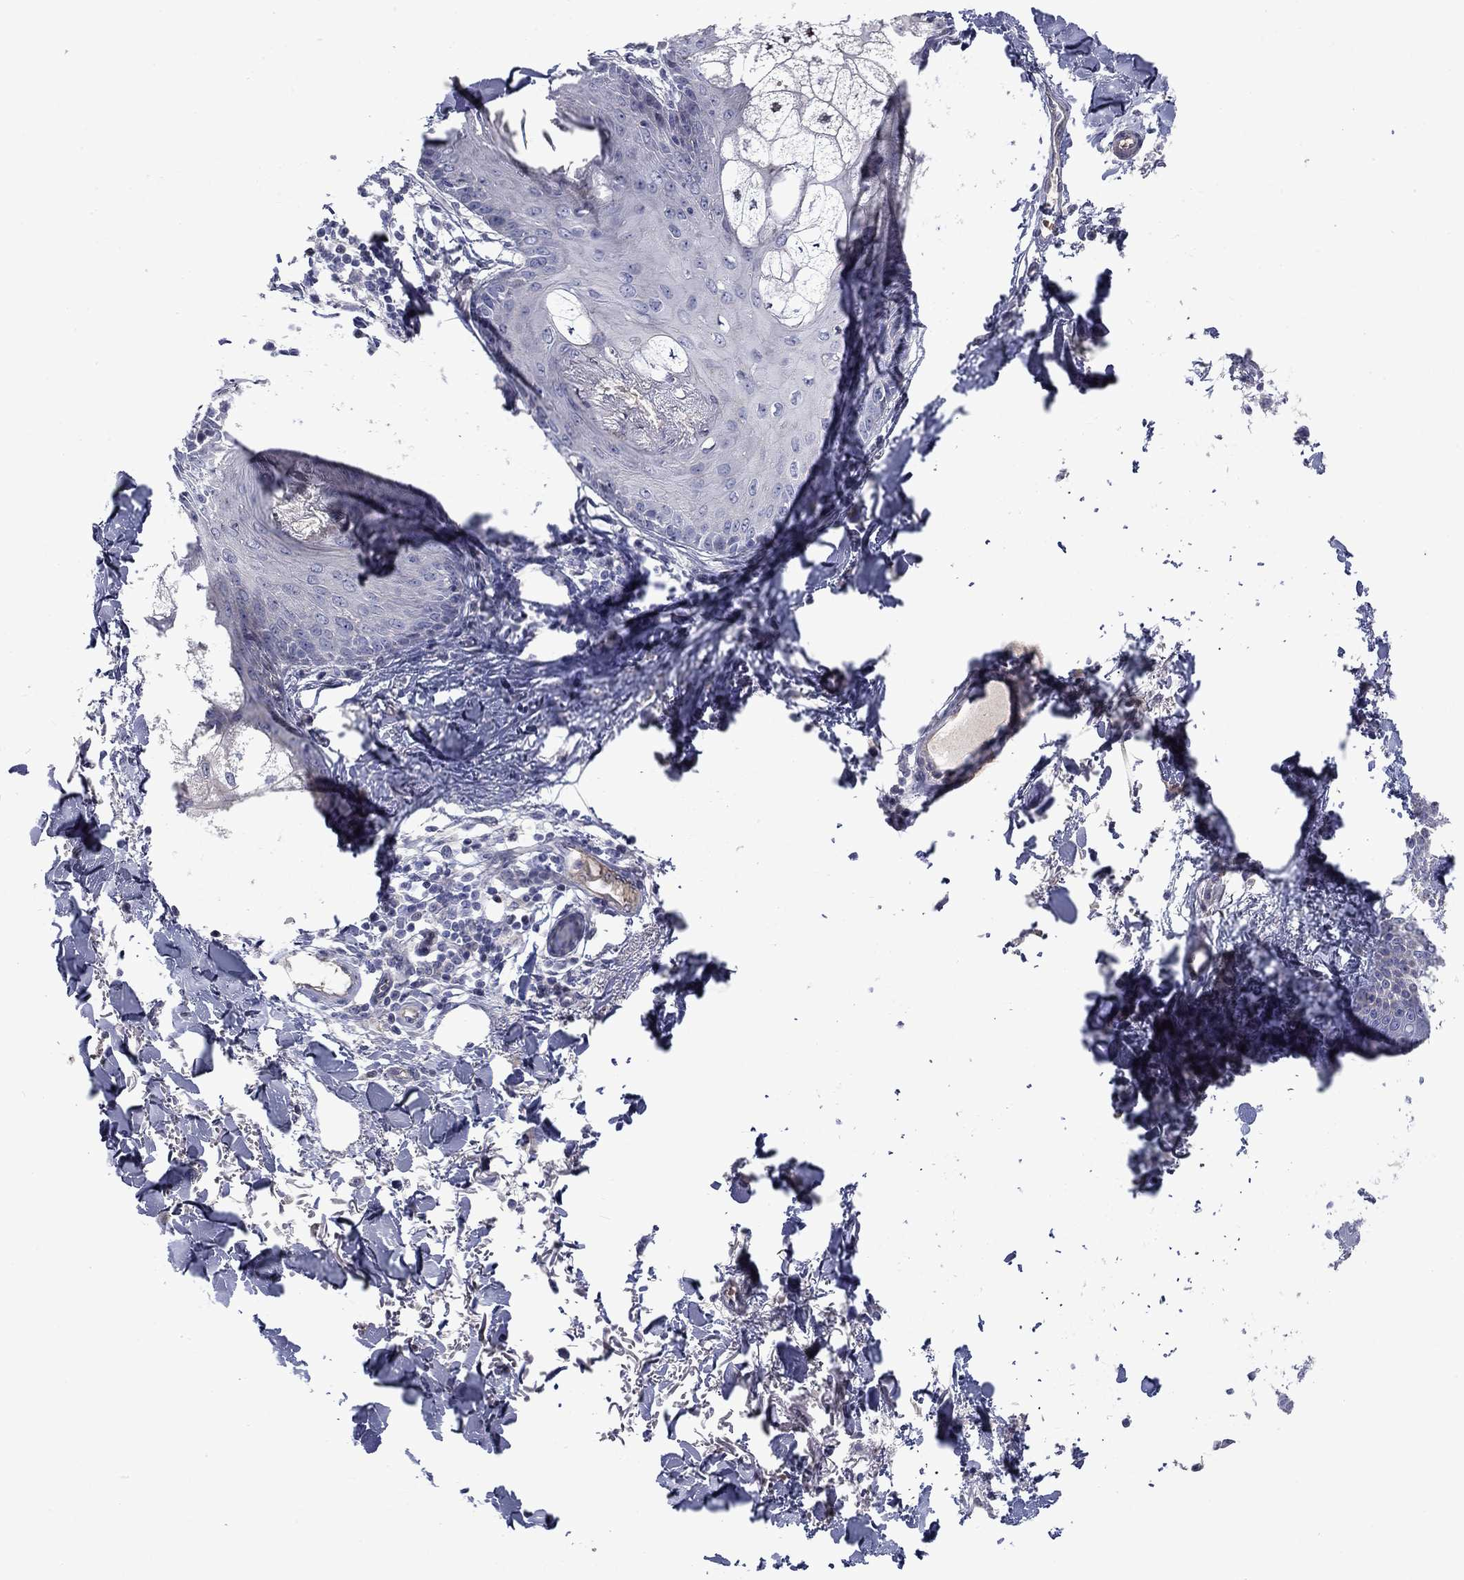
{"staining": {"intensity": "negative", "quantity": "none", "location": "none"}, "tissue": "skin", "cell_type": "Fibroblasts", "image_type": "normal", "snomed": [{"axis": "morphology", "description": "Normal tissue, NOS"}, {"axis": "topography", "description": "Skin"}], "caption": "This is a image of immunohistochemistry staining of unremarkable skin, which shows no expression in fibroblasts. (IHC, brightfield microscopy, high magnification).", "gene": "SLC1A1", "patient": {"sex": "male", "age": 76}}